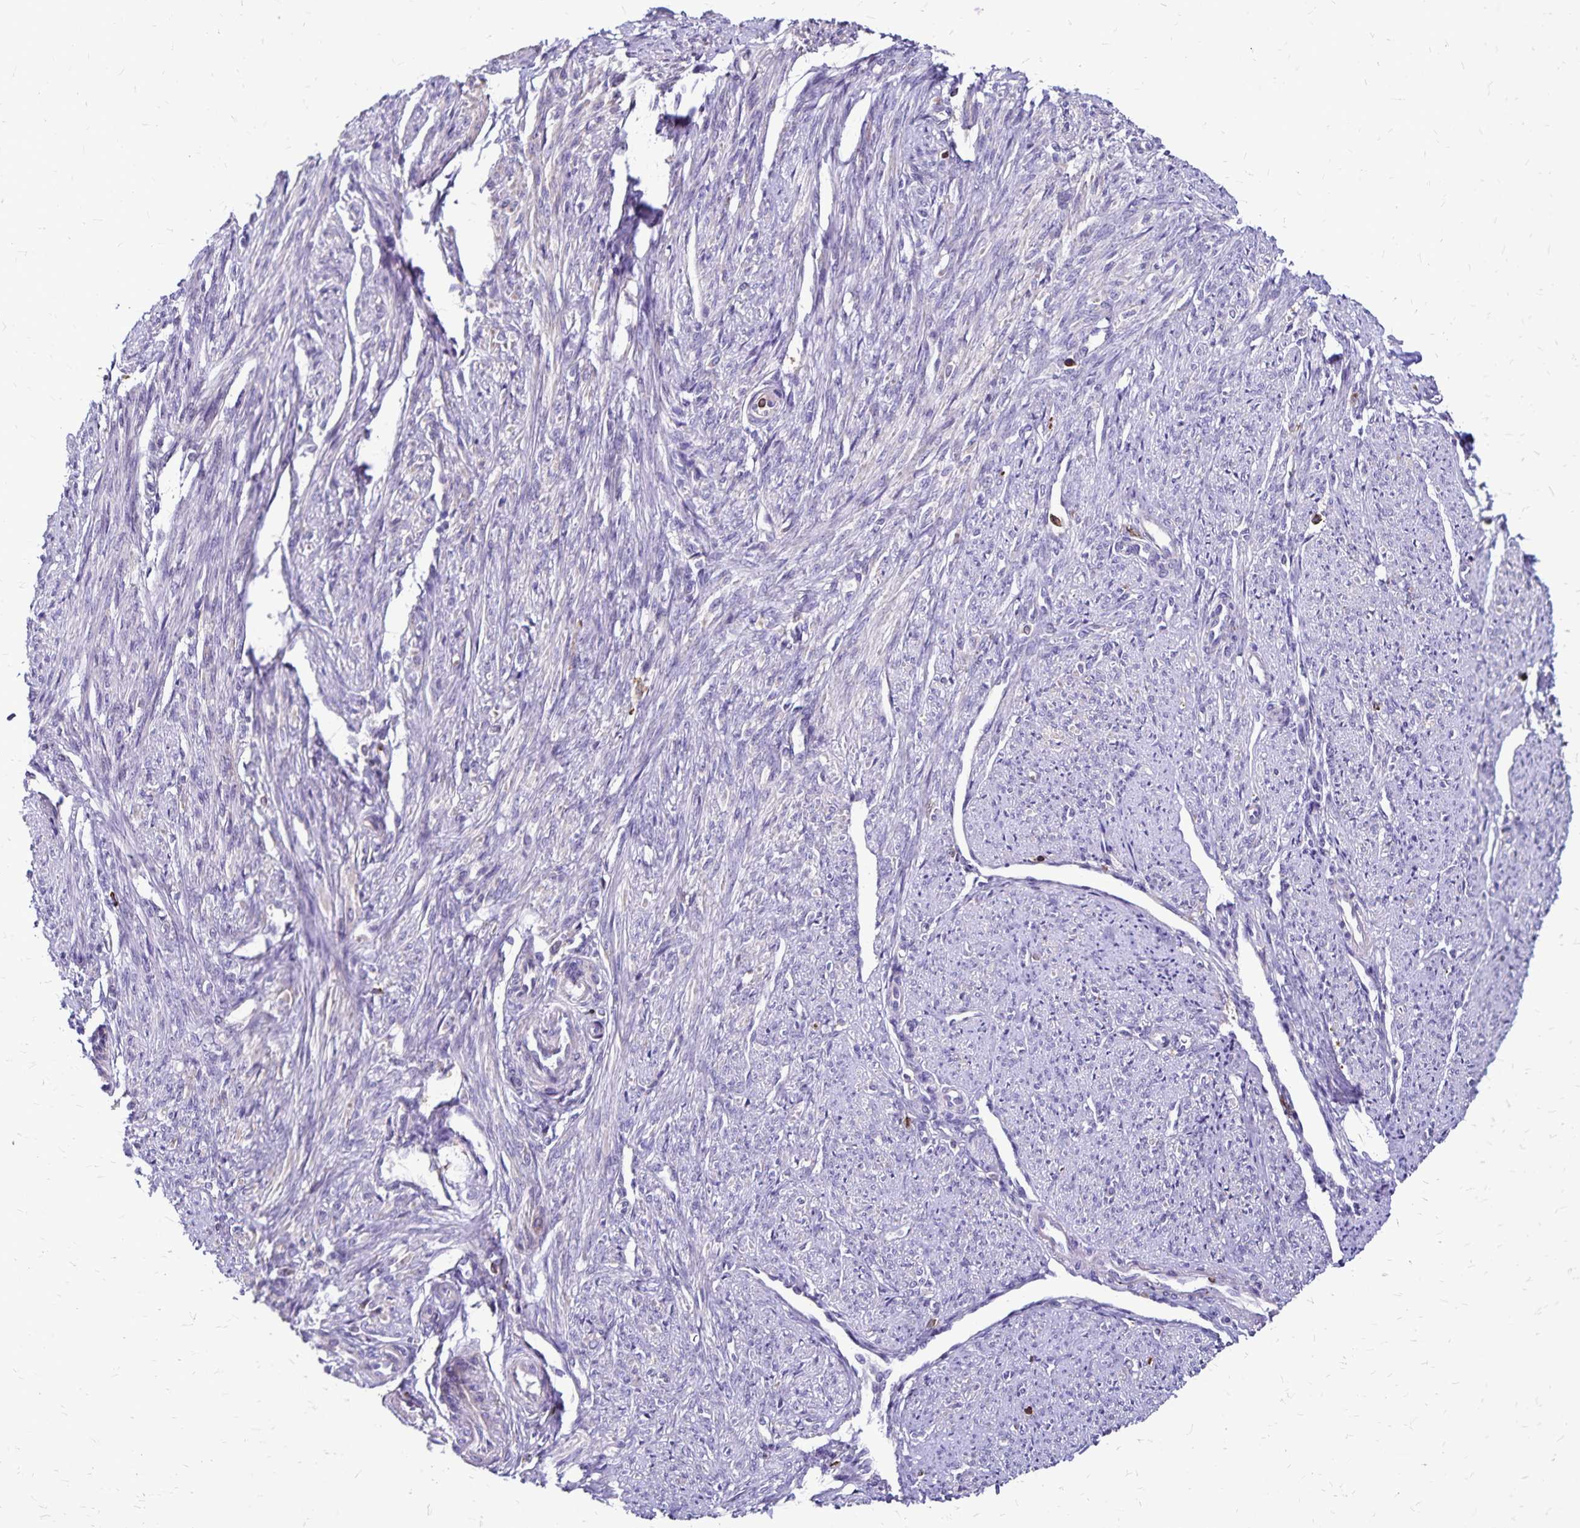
{"staining": {"intensity": "moderate", "quantity": "<25%", "location": "cytoplasmic/membranous"}, "tissue": "smooth muscle", "cell_type": "Smooth muscle cells", "image_type": "normal", "snomed": [{"axis": "morphology", "description": "Normal tissue, NOS"}, {"axis": "topography", "description": "Smooth muscle"}], "caption": "Smooth muscle cells demonstrate low levels of moderate cytoplasmic/membranous expression in about <25% of cells in normal human smooth muscle. Ihc stains the protein of interest in brown and the nuclei are stained blue.", "gene": "NAGPA", "patient": {"sex": "female", "age": 65}}